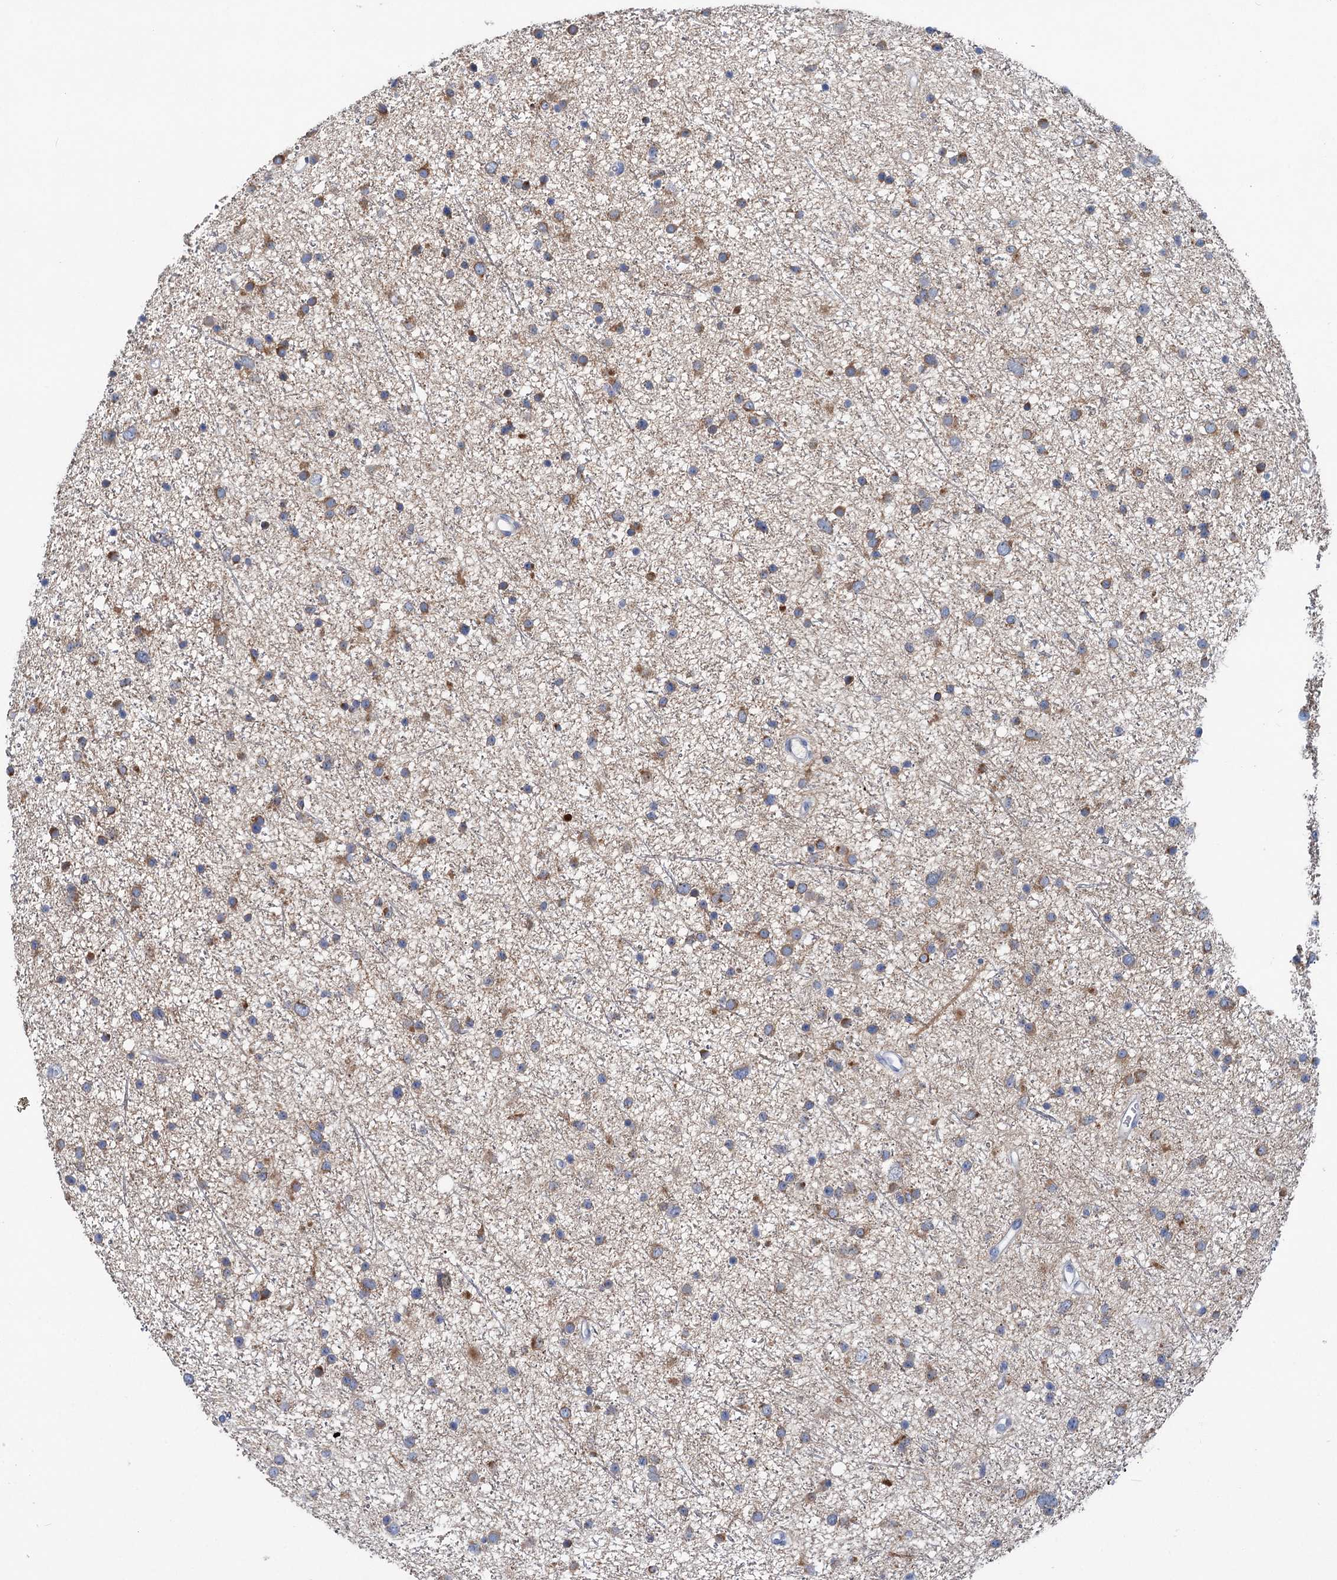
{"staining": {"intensity": "moderate", "quantity": "25%-75%", "location": "cytoplasmic/membranous"}, "tissue": "glioma", "cell_type": "Tumor cells", "image_type": "cancer", "snomed": [{"axis": "morphology", "description": "Glioma, malignant, Low grade"}, {"axis": "topography", "description": "Cerebral cortex"}], "caption": "The image reveals a brown stain indicating the presence of a protein in the cytoplasmic/membranous of tumor cells in malignant glioma (low-grade).", "gene": "CHDH", "patient": {"sex": "female", "age": 39}}